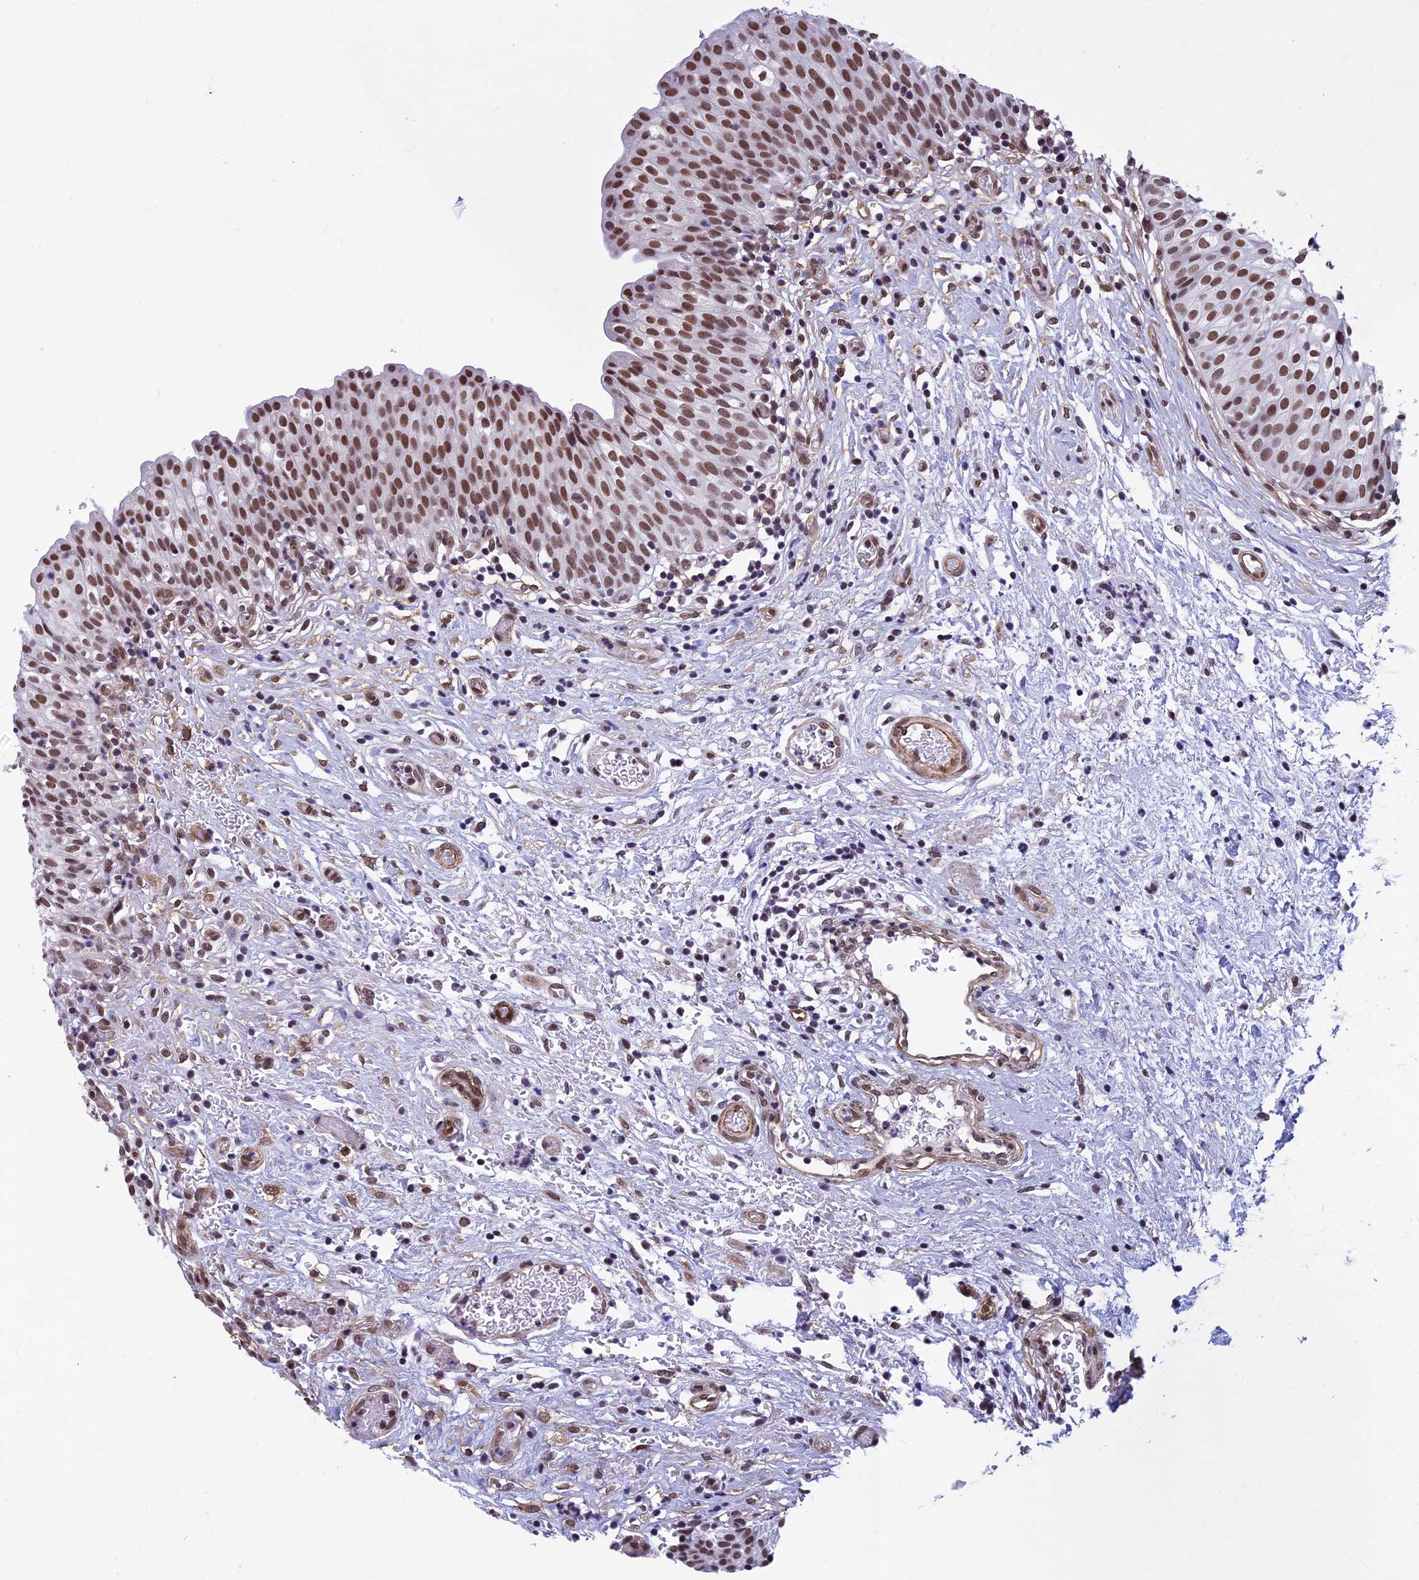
{"staining": {"intensity": "moderate", "quantity": ">75%", "location": "nuclear"}, "tissue": "urinary bladder", "cell_type": "Urothelial cells", "image_type": "normal", "snomed": [{"axis": "morphology", "description": "Normal tissue, NOS"}, {"axis": "topography", "description": "Urinary bladder"}], "caption": "DAB immunohistochemical staining of benign urinary bladder displays moderate nuclear protein staining in about >75% of urothelial cells. The staining was performed using DAB (3,3'-diaminobenzidine) to visualize the protein expression in brown, while the nuclei were stained in blue with hematoxylin (Magnification: 20x).", "gene": "NIPBL", "patient": {"sex": "male", "age": 55}}